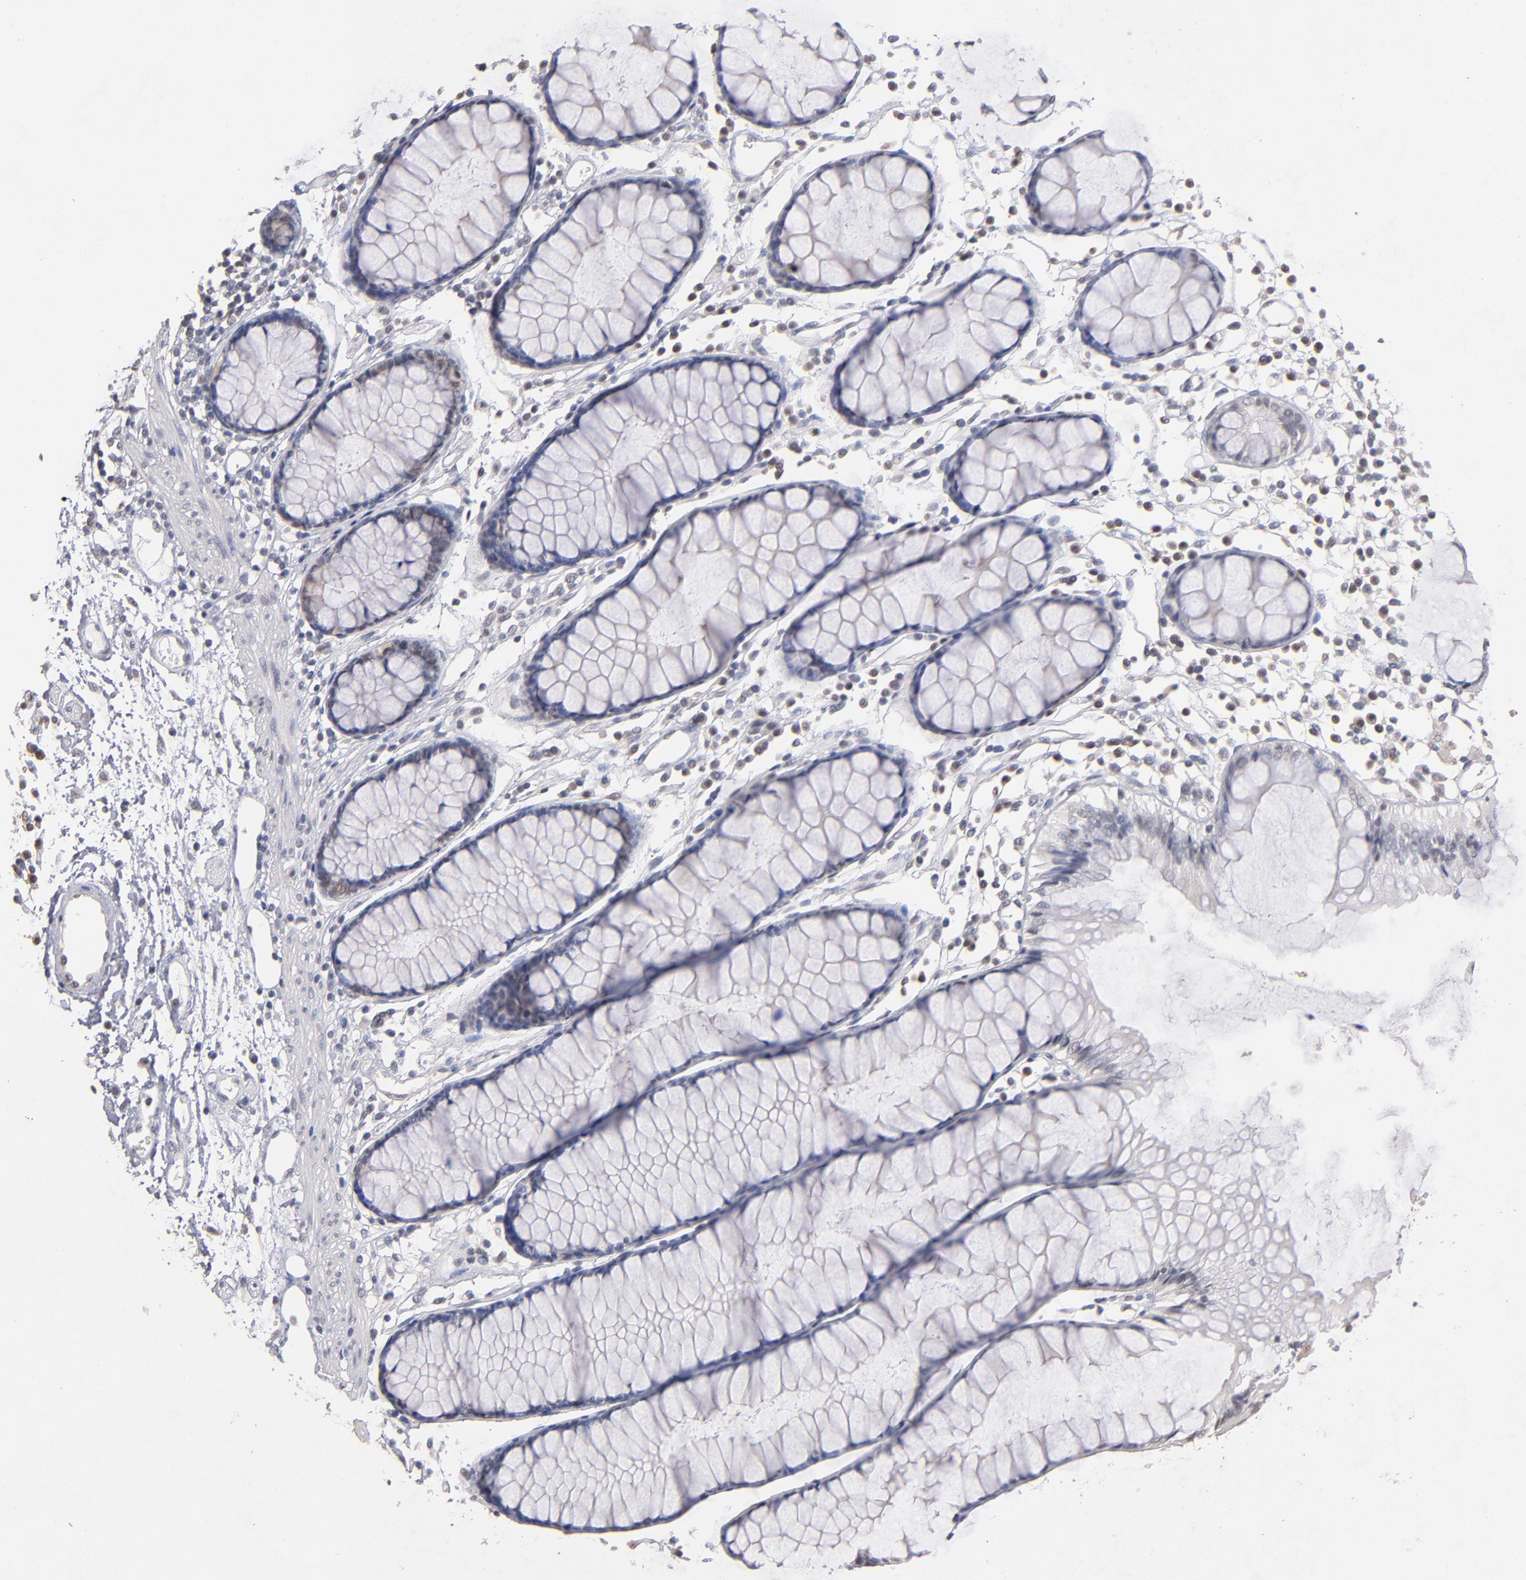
{"staining": {"intensity": "negative", "quantity": "none", "location": "none"}, "tissue": "colon", "cell_type": "Endothelial cells", "image_type": "normal", "snomed": [{"axis": "morphology", "description": "Normal tissue, NOS"}, {"axis": "topography", "description": "Colon"}], "caption": "DAB immunohistochemical staining of normal colon reveals no significant staining in endothelial cells. (Stains: DAB (3,3'-diaminobenzidine) immunohistochemistry with hematoxylin counter stain, Microscopy: brightfield microscopy at high magnification).", "gene": "PSMD10", "patient": {"sex": "female", "age": 78}}